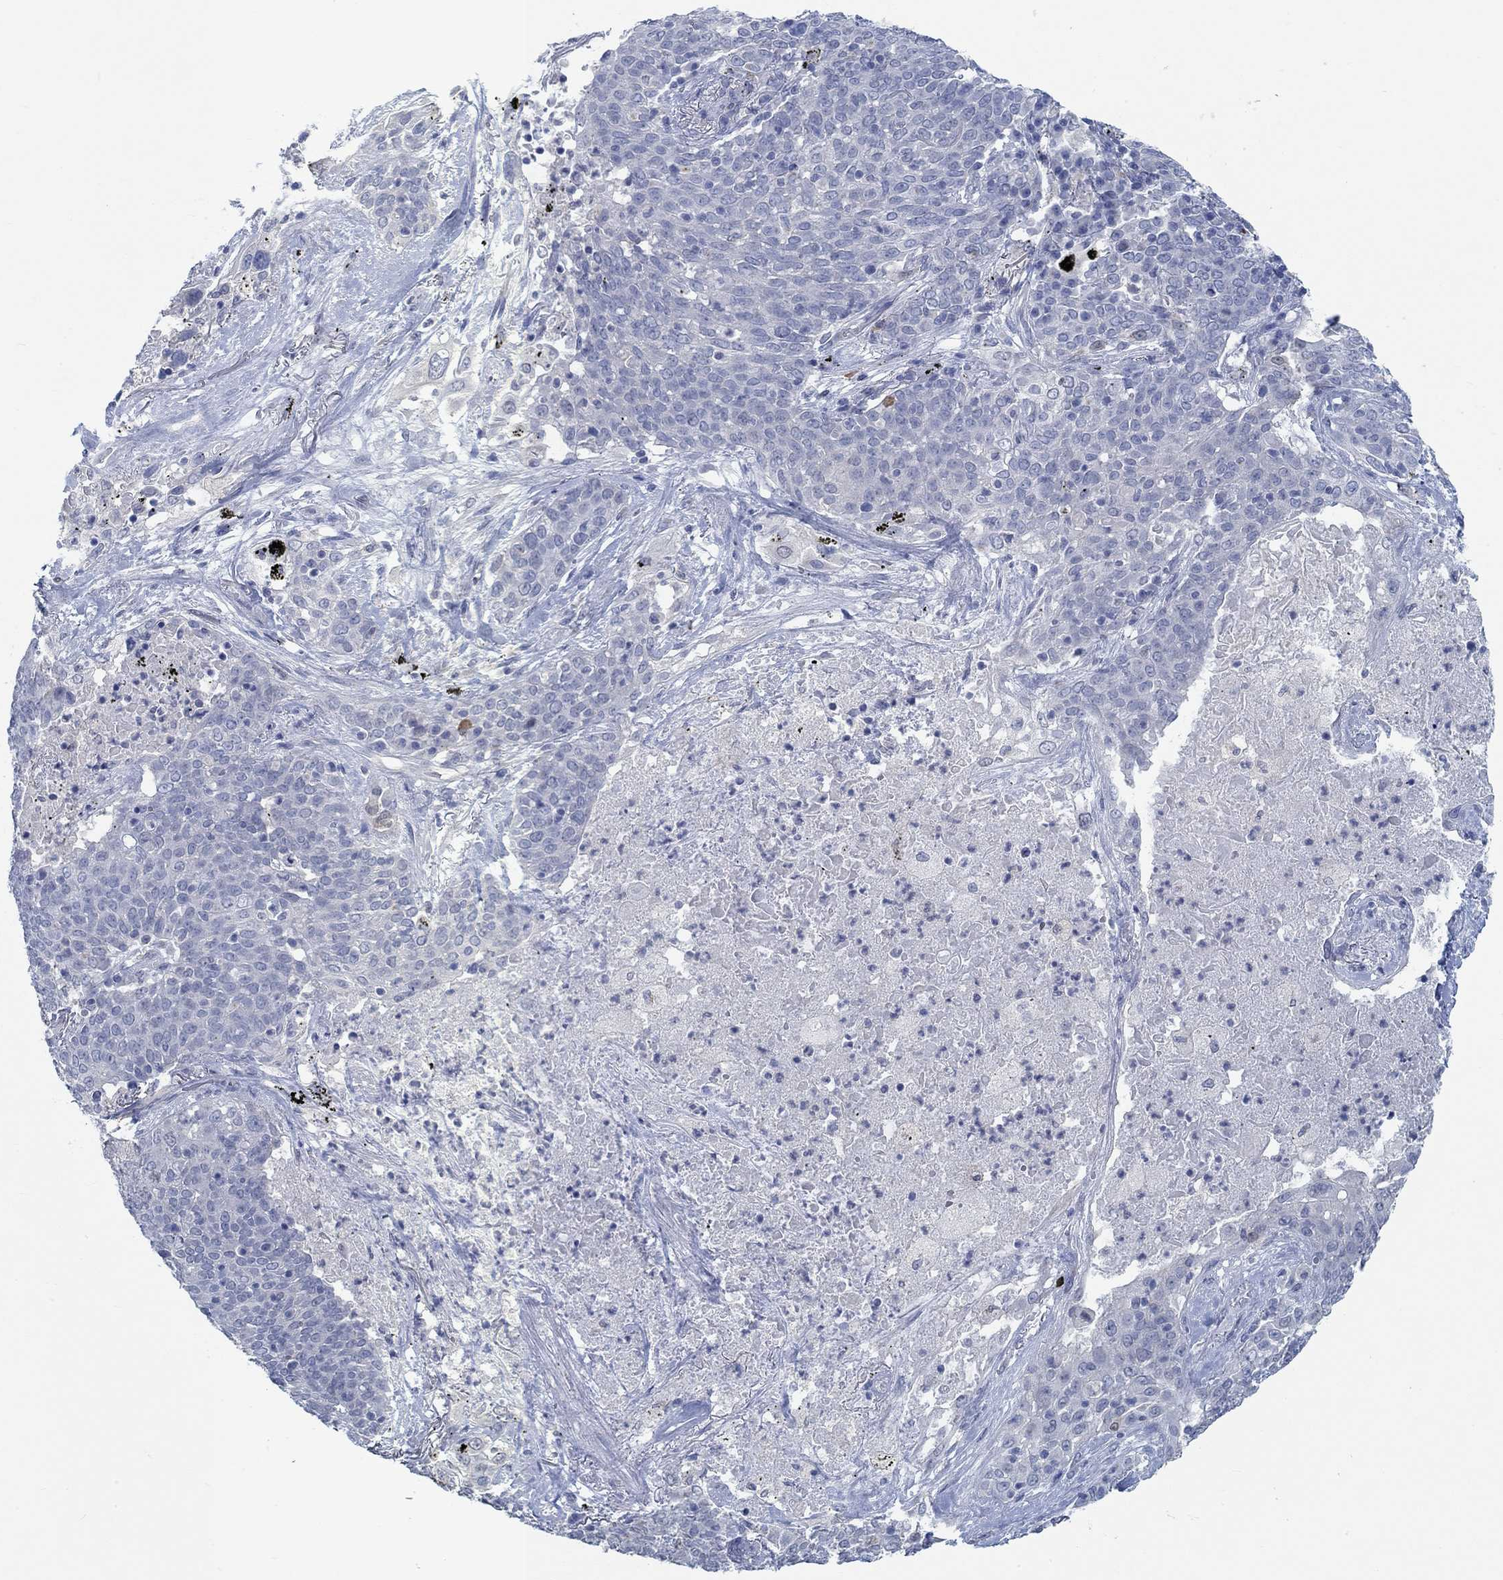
{"staining": {"intensity": "negative", "quantity": "none", "location": "none"}, "tissue": "lung cancer", "cell_type": "Tumor cells", "image_type": "cancer", "snomed": [{"axis": "morphology", "description": "Squamous cell carcinoma, NOS"}, {"axis": "topography", "description": "Lung"}], "caption": "Histopathology image shows no protein staining in tumor cells of lung squamous cell carcinoma tissue.", "gene": "TEKT4", "patient": {"sex": "male", "age": 82}}